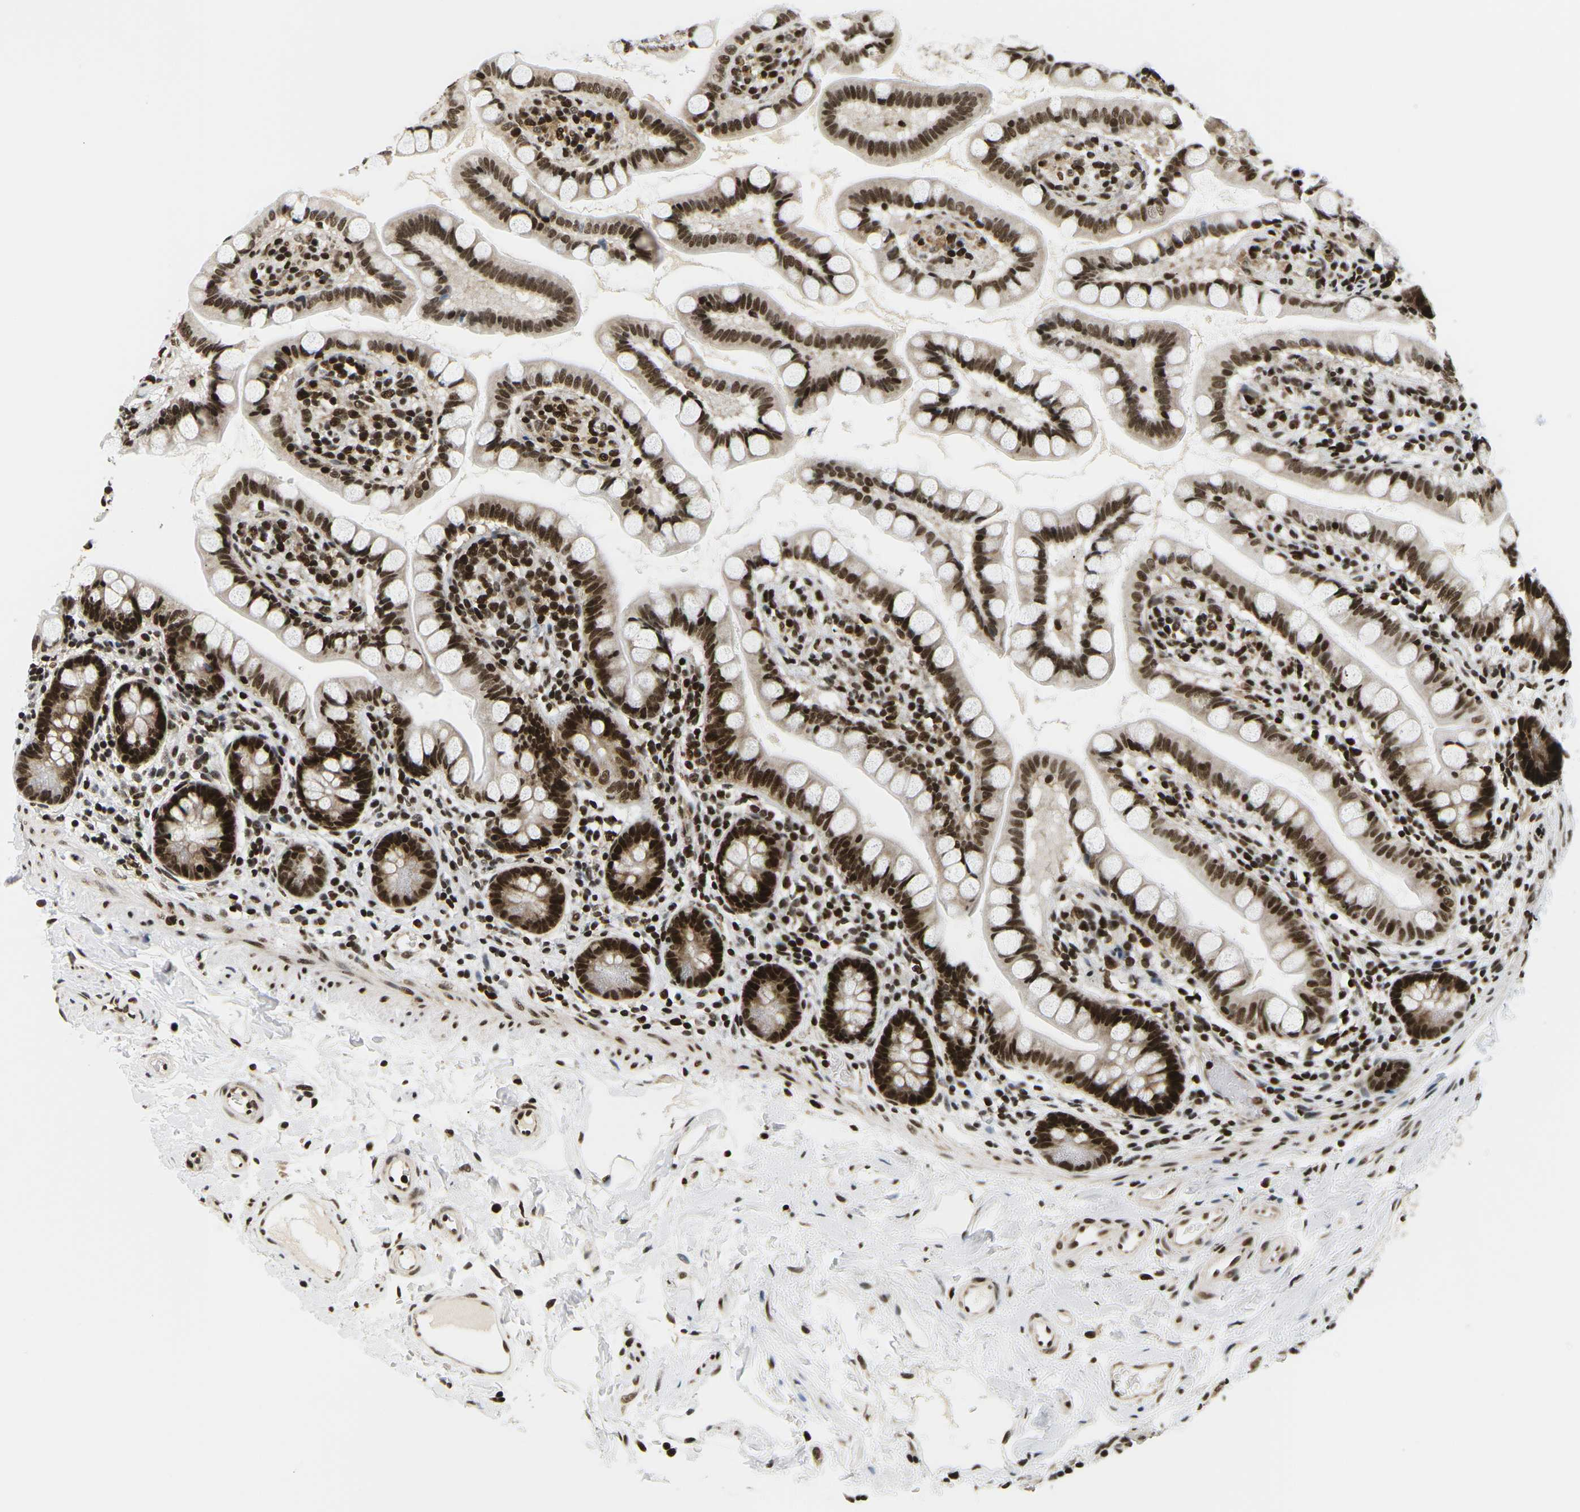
{"staining": {"intensity": "strong", "quantity": ">75%", "location": "cytoplasmic/membranous,nuclear"}, "tissue": "small intestine", "cell_type": "Glandular cells", "image_type": "normal", "snomed": [{"axis": "morphology", "description": "Normal tissue, NOS"}, {"axis": "topography", "description": "Small intestine"}], "caption": "Human small intestine stained for a protein (brown) displays strong cytoplasmic/membranous,nuclear positive staining in approximately >75% of glandular cells.", "gene": "CELF1", "patient": {"sex": "female", "age": 84}}